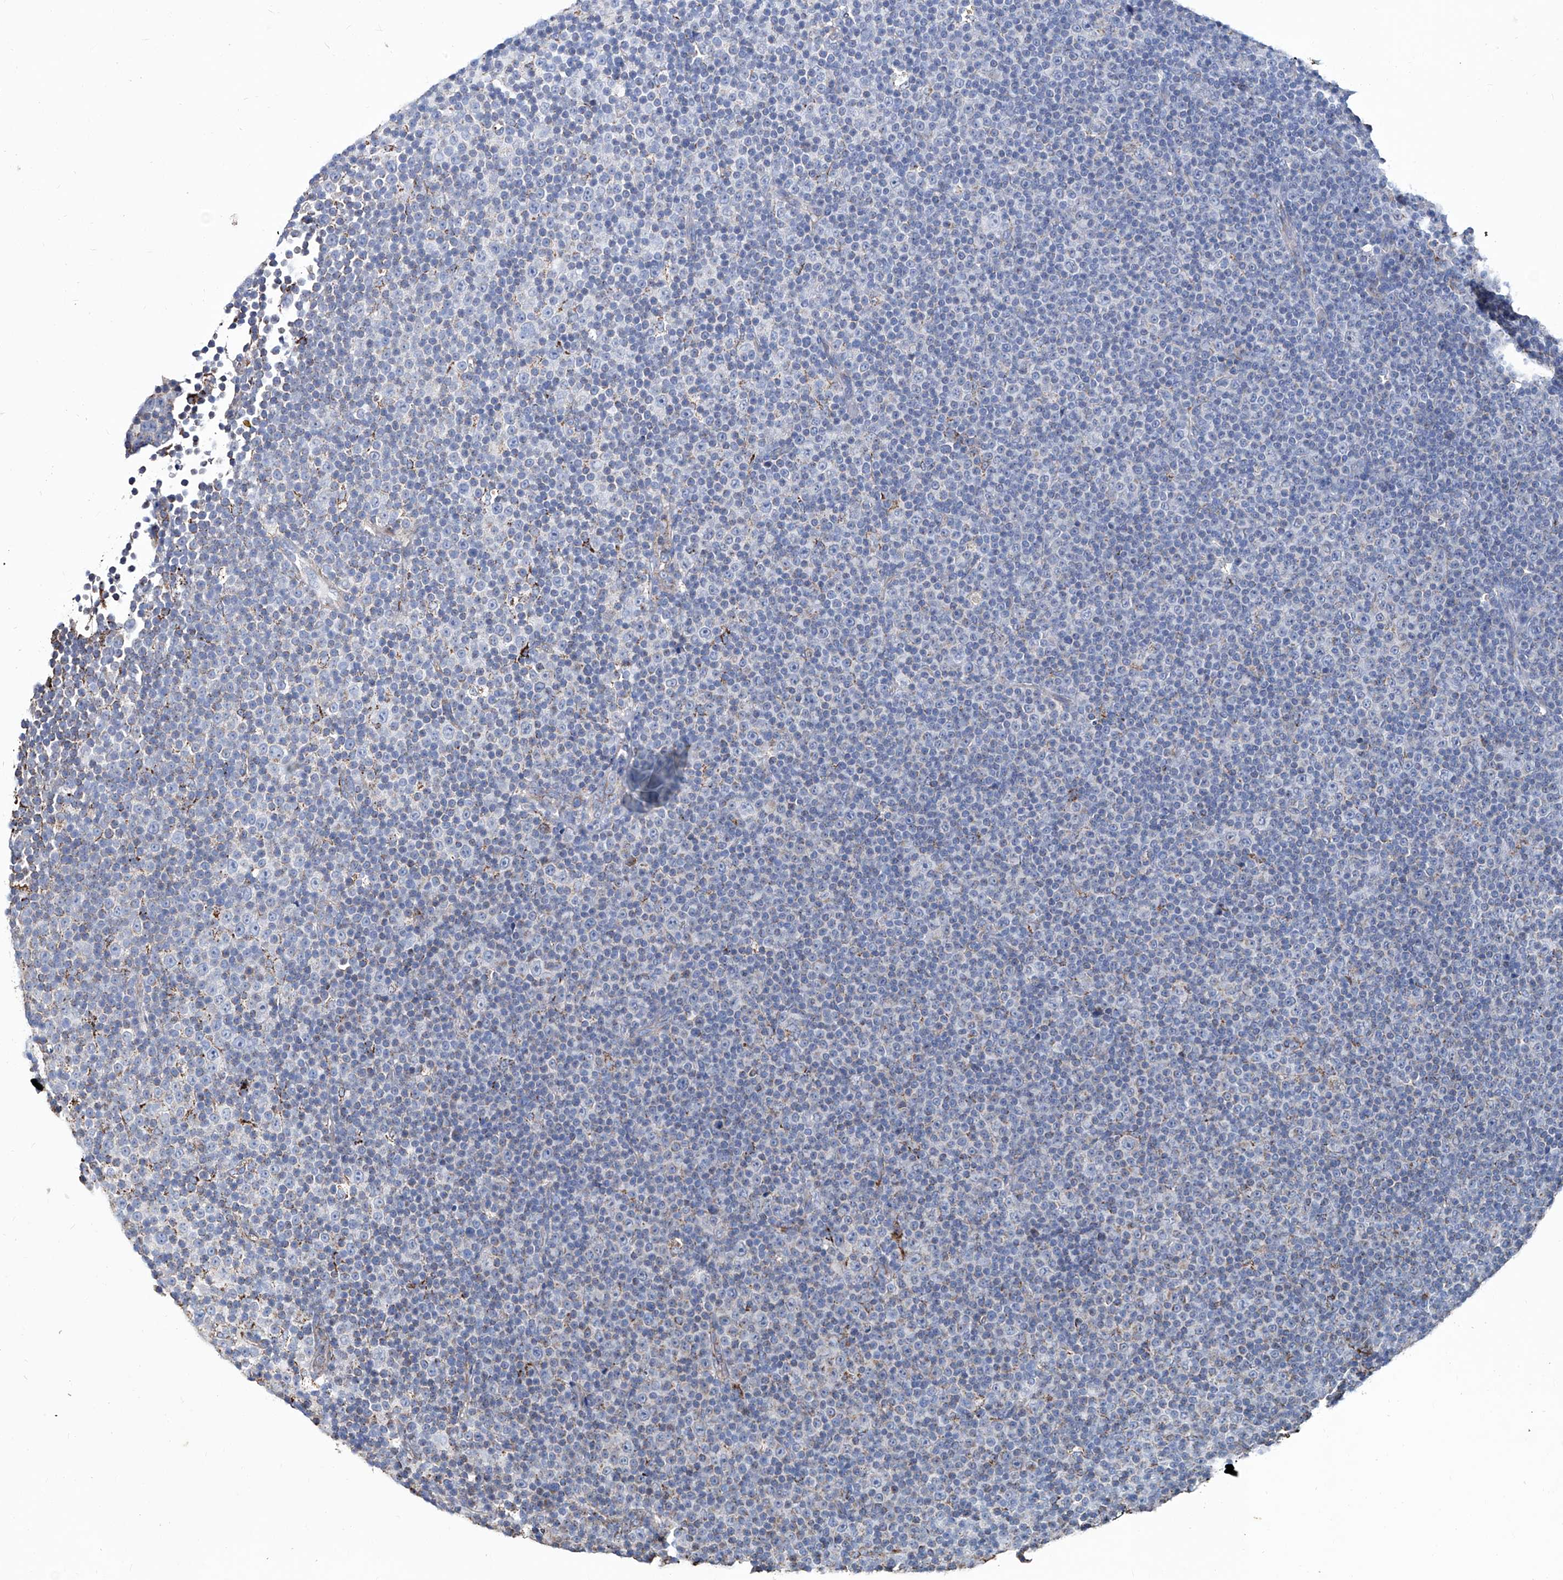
{"staining": {"intensity": "negative", "quantity": "none", "location": "none"}, "tissue": "lymphoma", "cell_type": "Tumor cells", "image_type": "cancer", "snomed": [{"axis": "morphology", "description": "Malignant lymphoma, non-Hodgkin's type, Low grade"}, {"axis": "topography", "description": "Lymph node"}], "caption": "This is an IHC image of human lymphoma. There is no expression in tumor cells.", "gene": "NHS", "patient": {"sex": "female", "age": 67}}